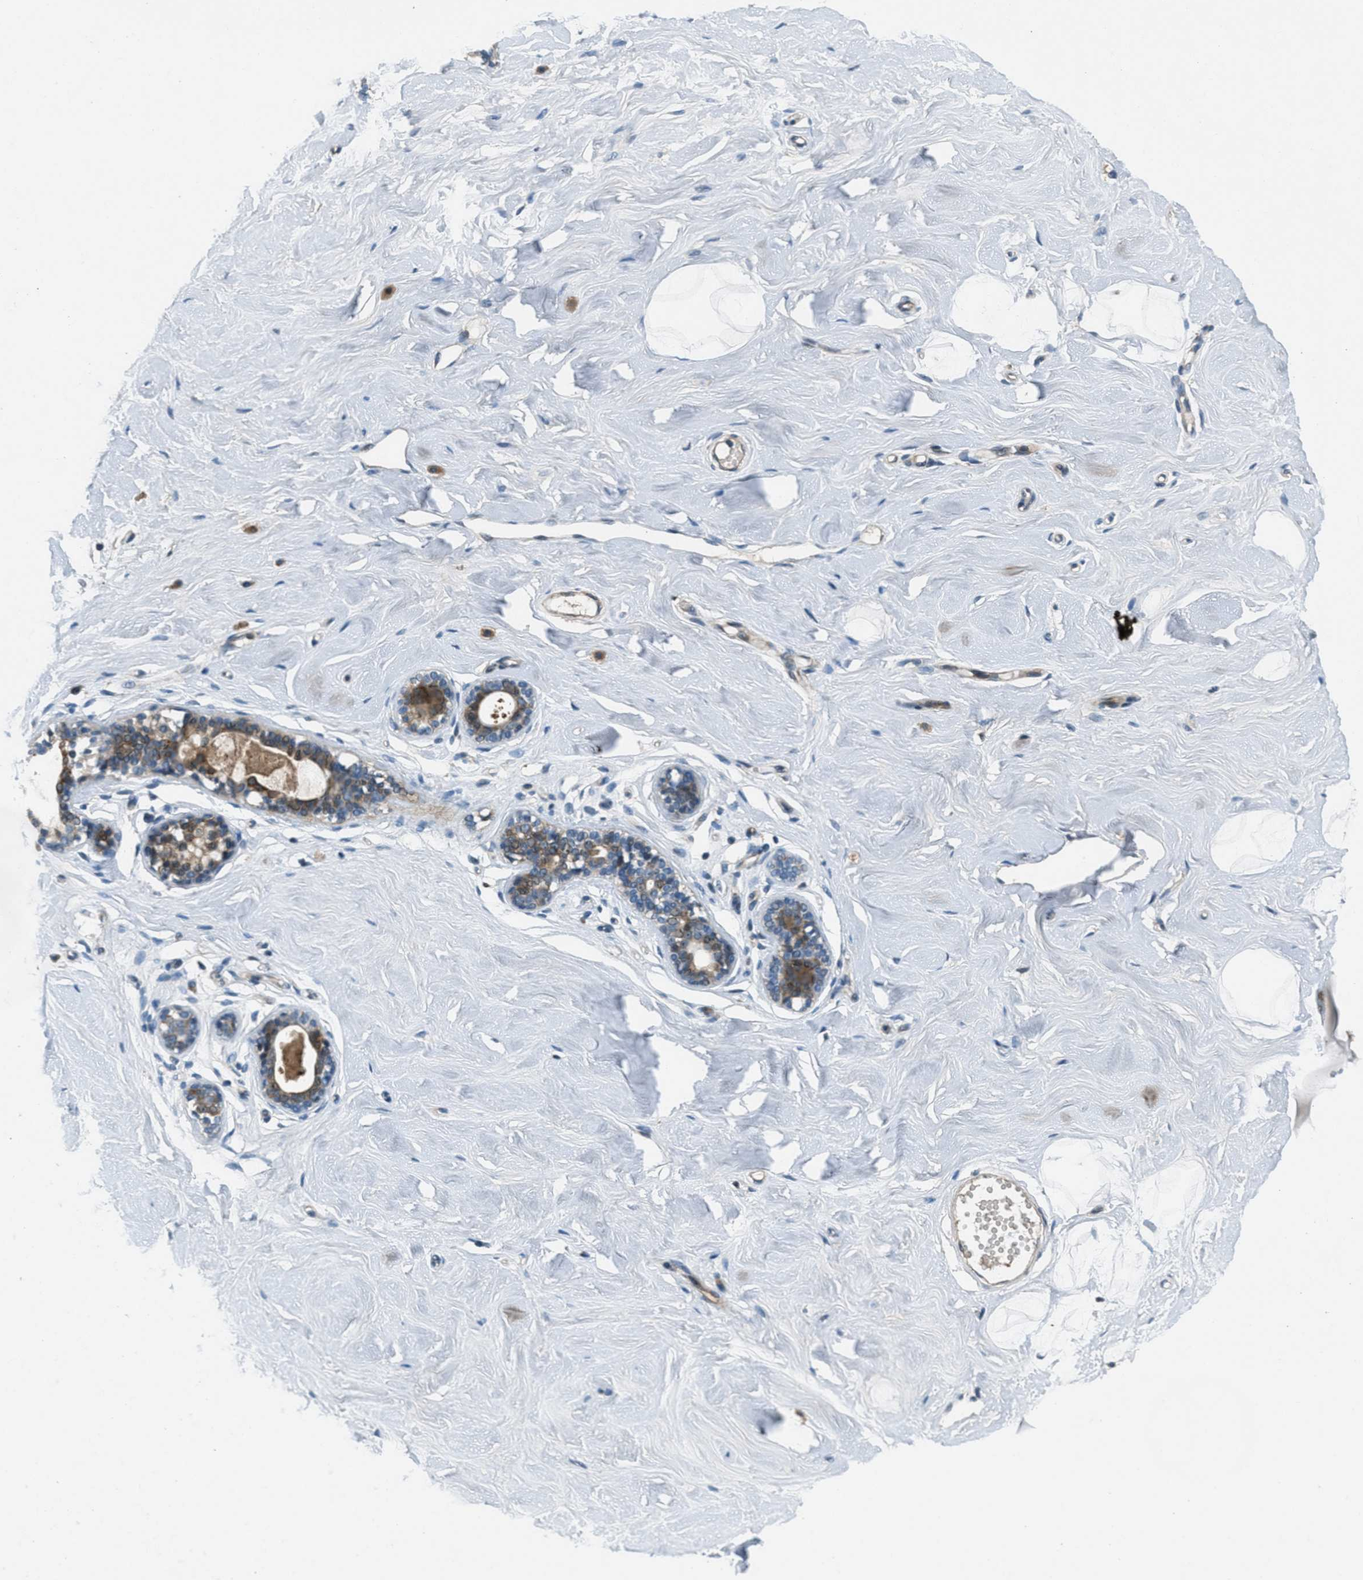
{"staining": {"intensity": "negative", "quantity": "none", "location": "none"}, "tissue": "breast", "cell_type": "Adipocytes", "image_type": "normal", "snomed": [{"axis": "morphology", "description": "Normal tissue, NOS"}, {"axis": "topography", "description": "Breast"}], "caption": "This is an immunohistochemistry (IHC) image of normal breast. There is no staining in adipocytes.", "gene": "CLEC2D", "patient": {"sex": "female", "age": 23}}